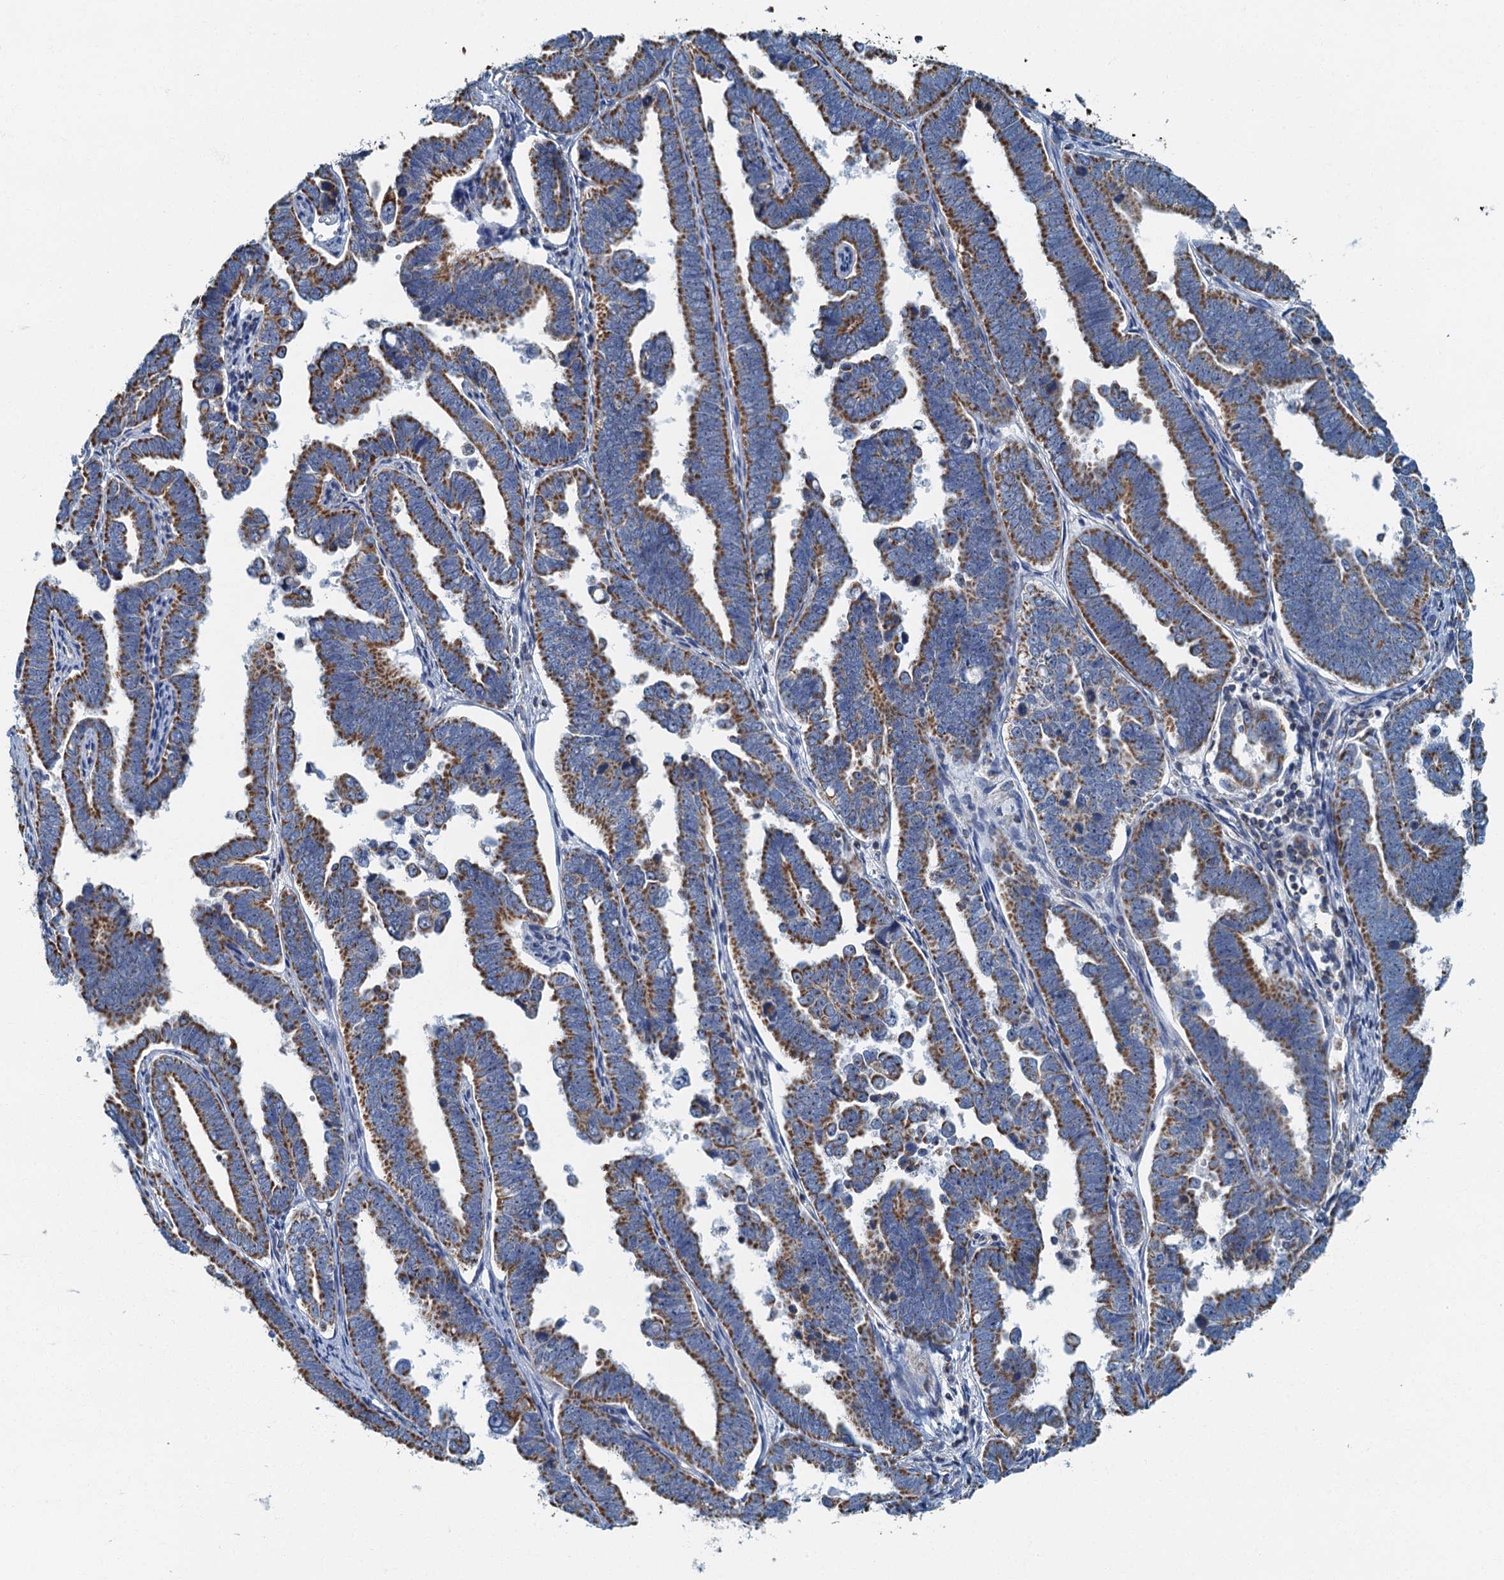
{"staining": {"intensity": "moderate", "quantity": ">75%", "location": "cytoplasmic/membranous"}, "tissue": "endometrial cancer", "cell_type": "Tumor cells", "image_type": "cancer", "snomed": [{"axis": "morphology", "description": "Adenocarcinoma, NOS"}, {"axis": "topography", "description": "Endometrium"}], "caption": "DAB (3,3'-diaminobenzidine) immunohistochemical staining of human adenocarcinoma (endometrial) demonstrates moderate cytoplasmic/membranous protein expression in approximately >75% of tumor cells.", "gene": "RAD9B", "patient": {"sex": "female", "age": 75}}